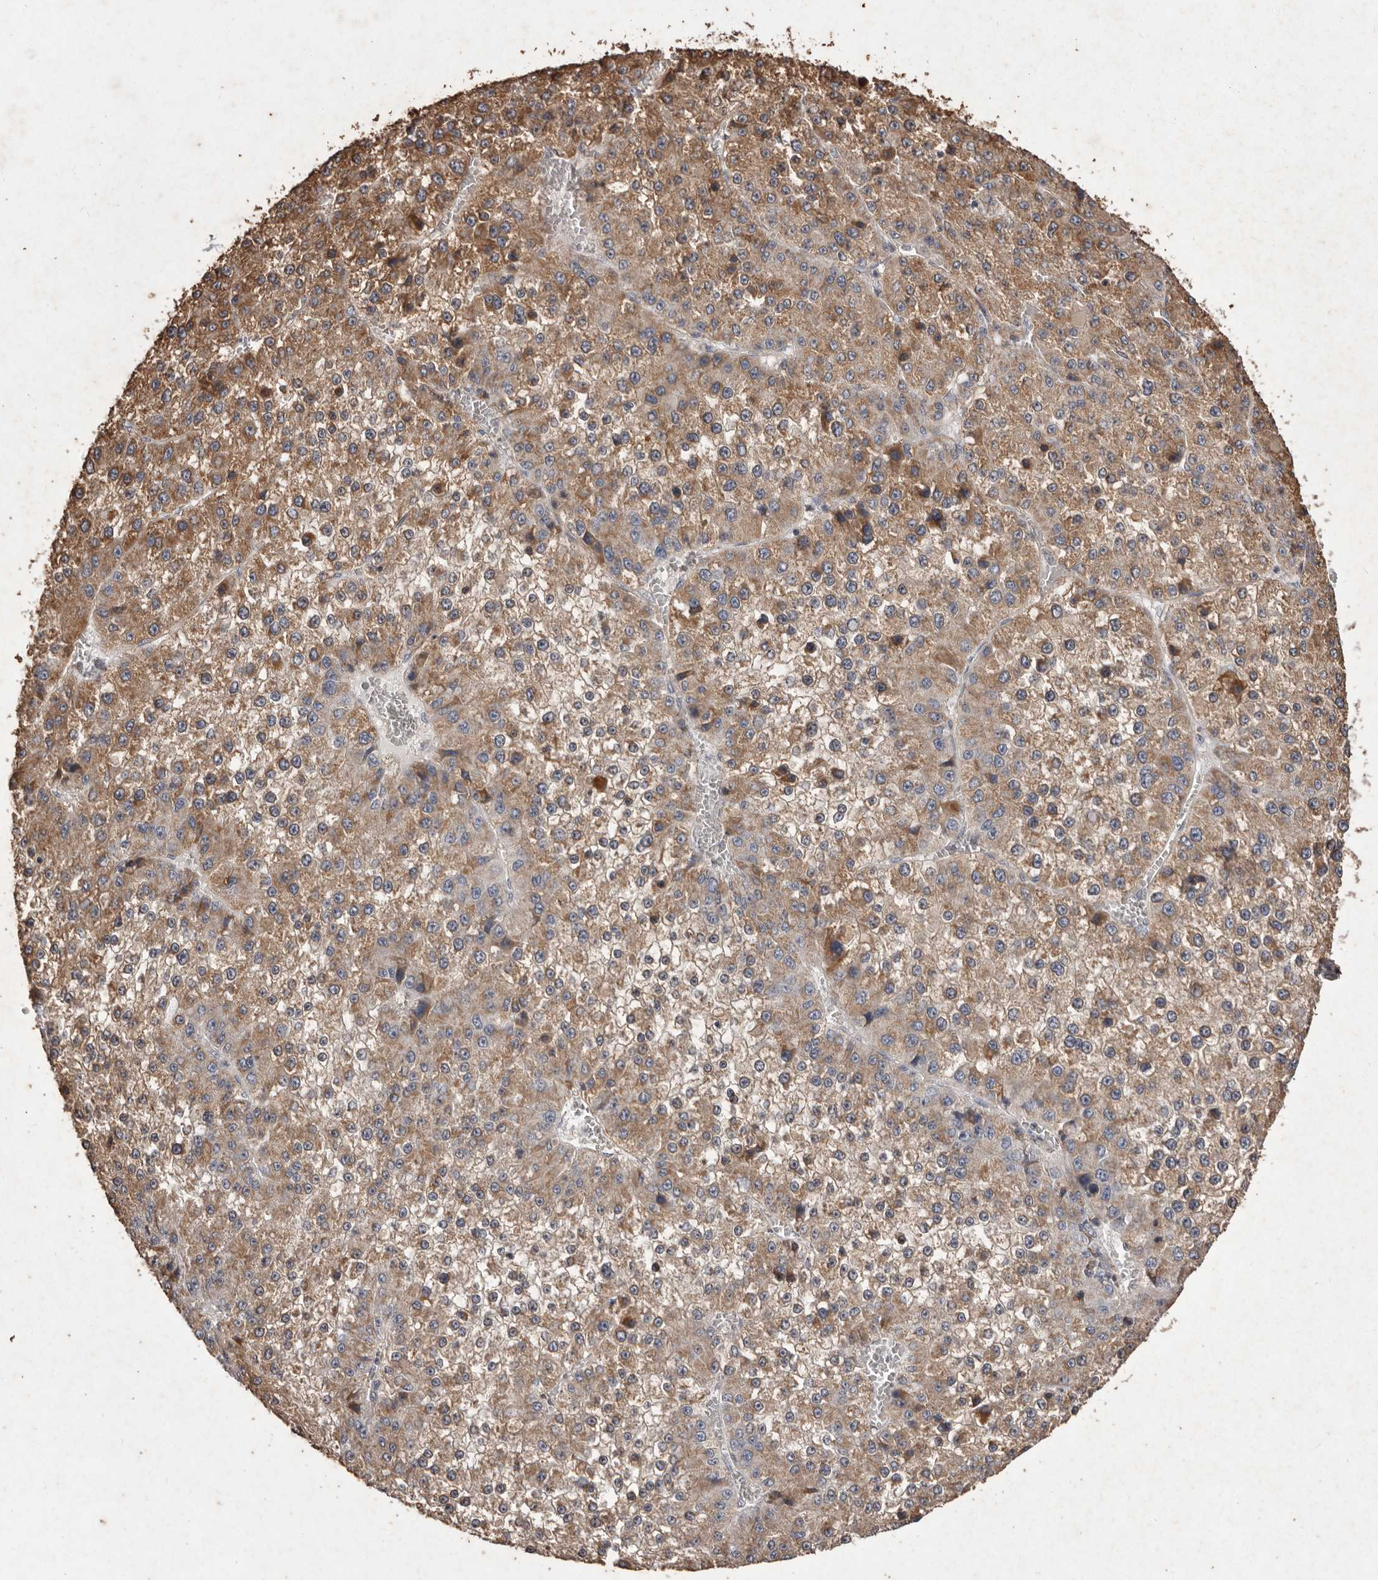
{"staining": {"intensity": "moderate", "quantity": ">75%", "location": "cytoplasmic/membranous"}, "tissue": "liver cancer", "cell_type": "Tumor cells", "image_type": "cancer", "snomed": [{"axis": "morphology", "description": "Carcinoma, Hepatocellular, NOS"}, {"axis": "topography", "description": "Liver"}], "caption": "The micrograph reveals immunohistochemical staining of liver cancer (hepatocellular carcinoma). There is moderate cytoplasmic/membranous positivity is present in about >75% of tumor cells.", "gene": "CXCL14", "patient": {"sex": "female", "age": 73}}